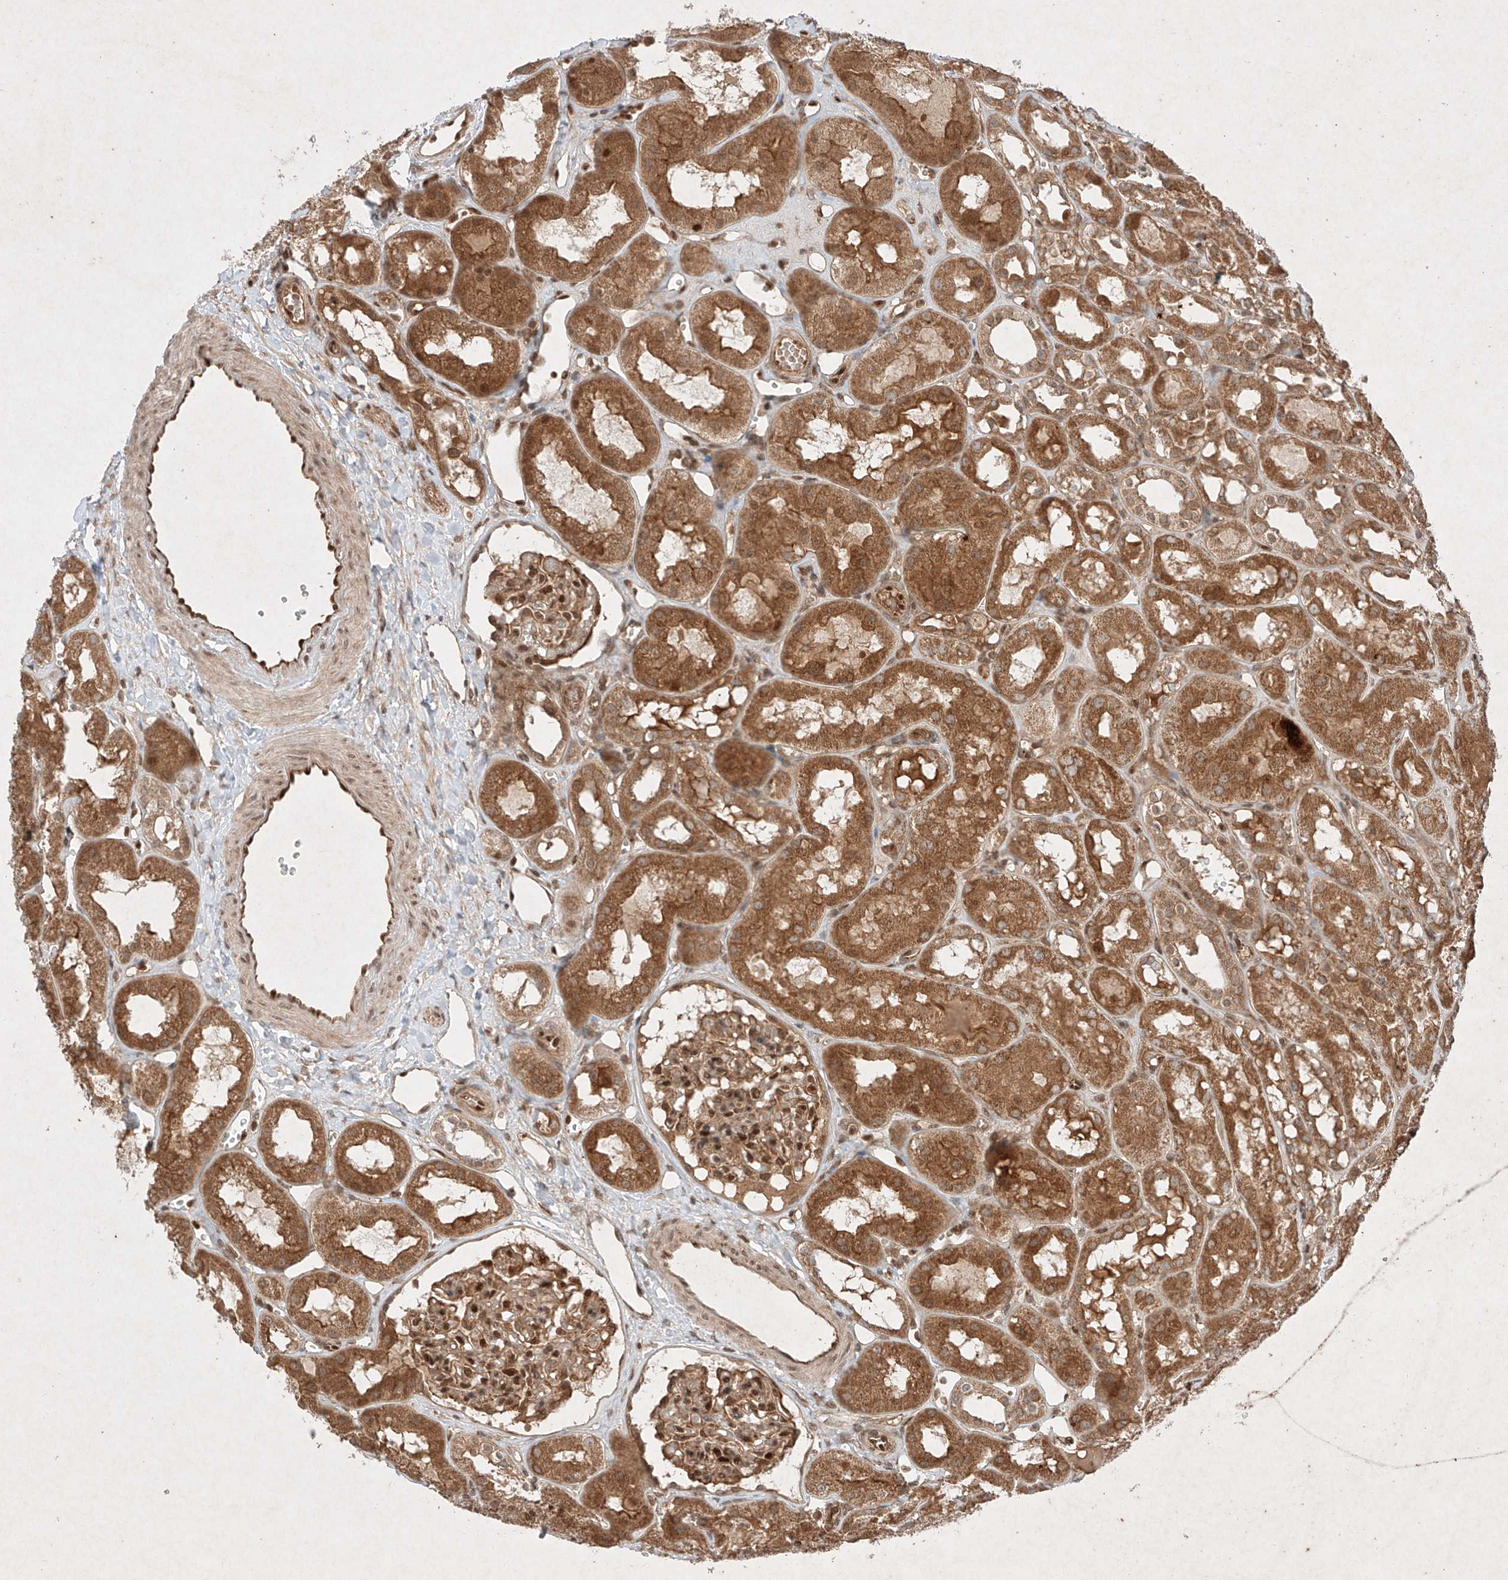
{"staining": {"intensity": "moderate", "quantity": ">75%", "location": "cytoplasmic/membranous,nuclear"}, "tissue": "kidney", "cell_type": "Cells in glomeruli", "image_type": "normal", "snomed": [{"axis": "morphology", "description": "Normal tissue, NOS"}, {"axis": "topography", "description": "Kidney"}], "caption": "Immunohistochemistry (IHC) staining of benign kidney, which reveals medium levels of moderate cytoplasmic/membranous,nuclear expression in approximately >75% of cells in glomeruli indicating moderate cytoplasmic/membranous,nuclear protein expression. The staining was performed using DAB (3,3'-diaminobenzidine) (brown) for protein detection and nuclei were counterstained in hematoxylin (blue).", "gene": "RNF31", "patient": {"sex": "male", "age": 16}}